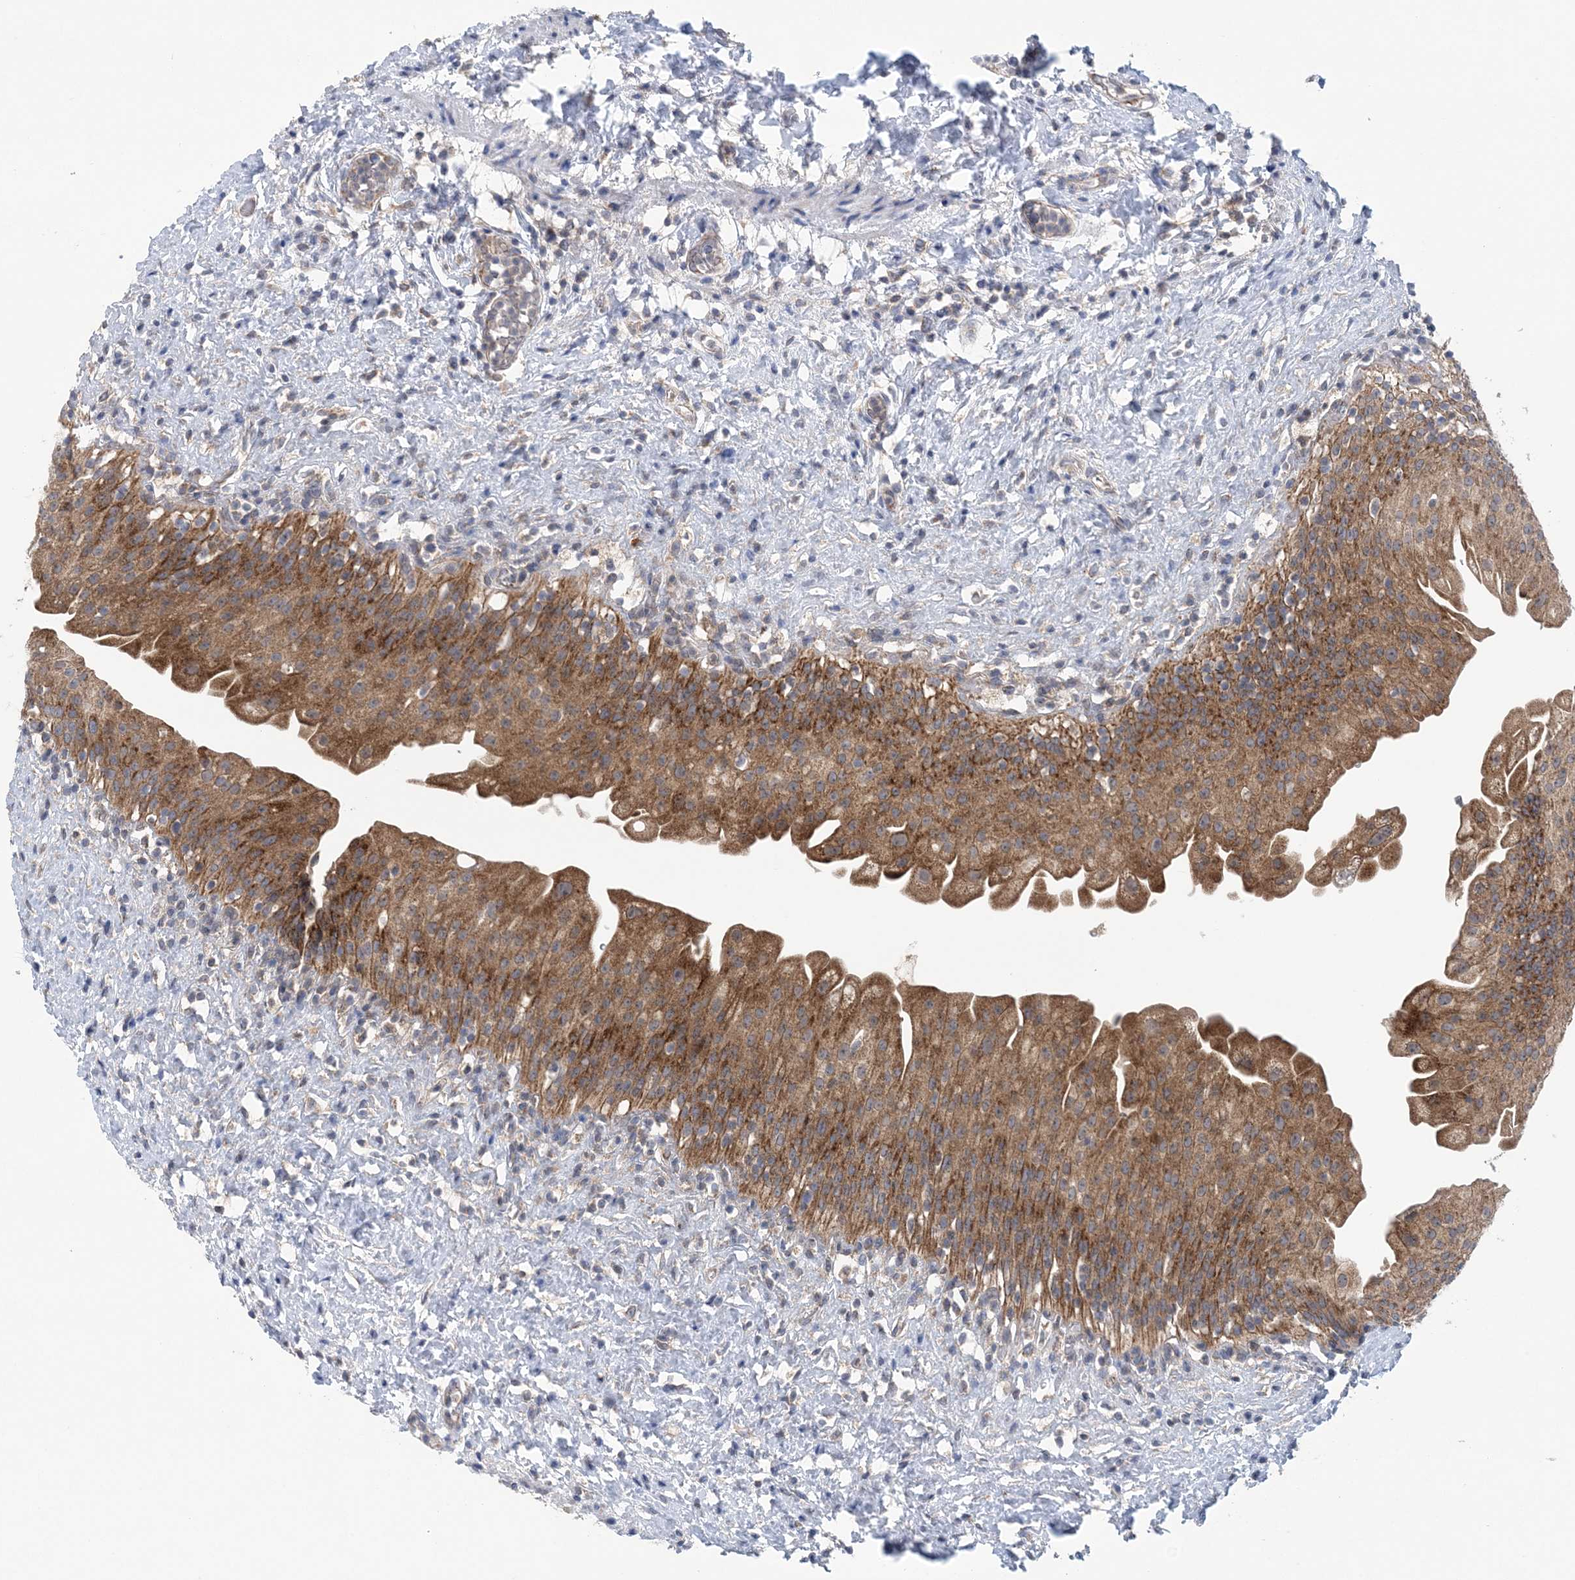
{"staining": {"intensity": "moderate", "quantity": ">75%", "location": "cytoplasmic/membranous"}, "tissue": "urinary bladder", "cell_type": "Urothelial cells", "image_type": "normal", "snomed": [{"axis": "morphology", "description": "Normal tissue, NOS"}, {"axis": "topography", "description": "Urinary bladder"}], "caption": "Urinary bladder stained with immunohistochemistry displays moderate cytoplasmic/membranous expression in about >75% of urothelial cells.", "gene": "COPE", "patient": {"sex": "female", "age": 27}}